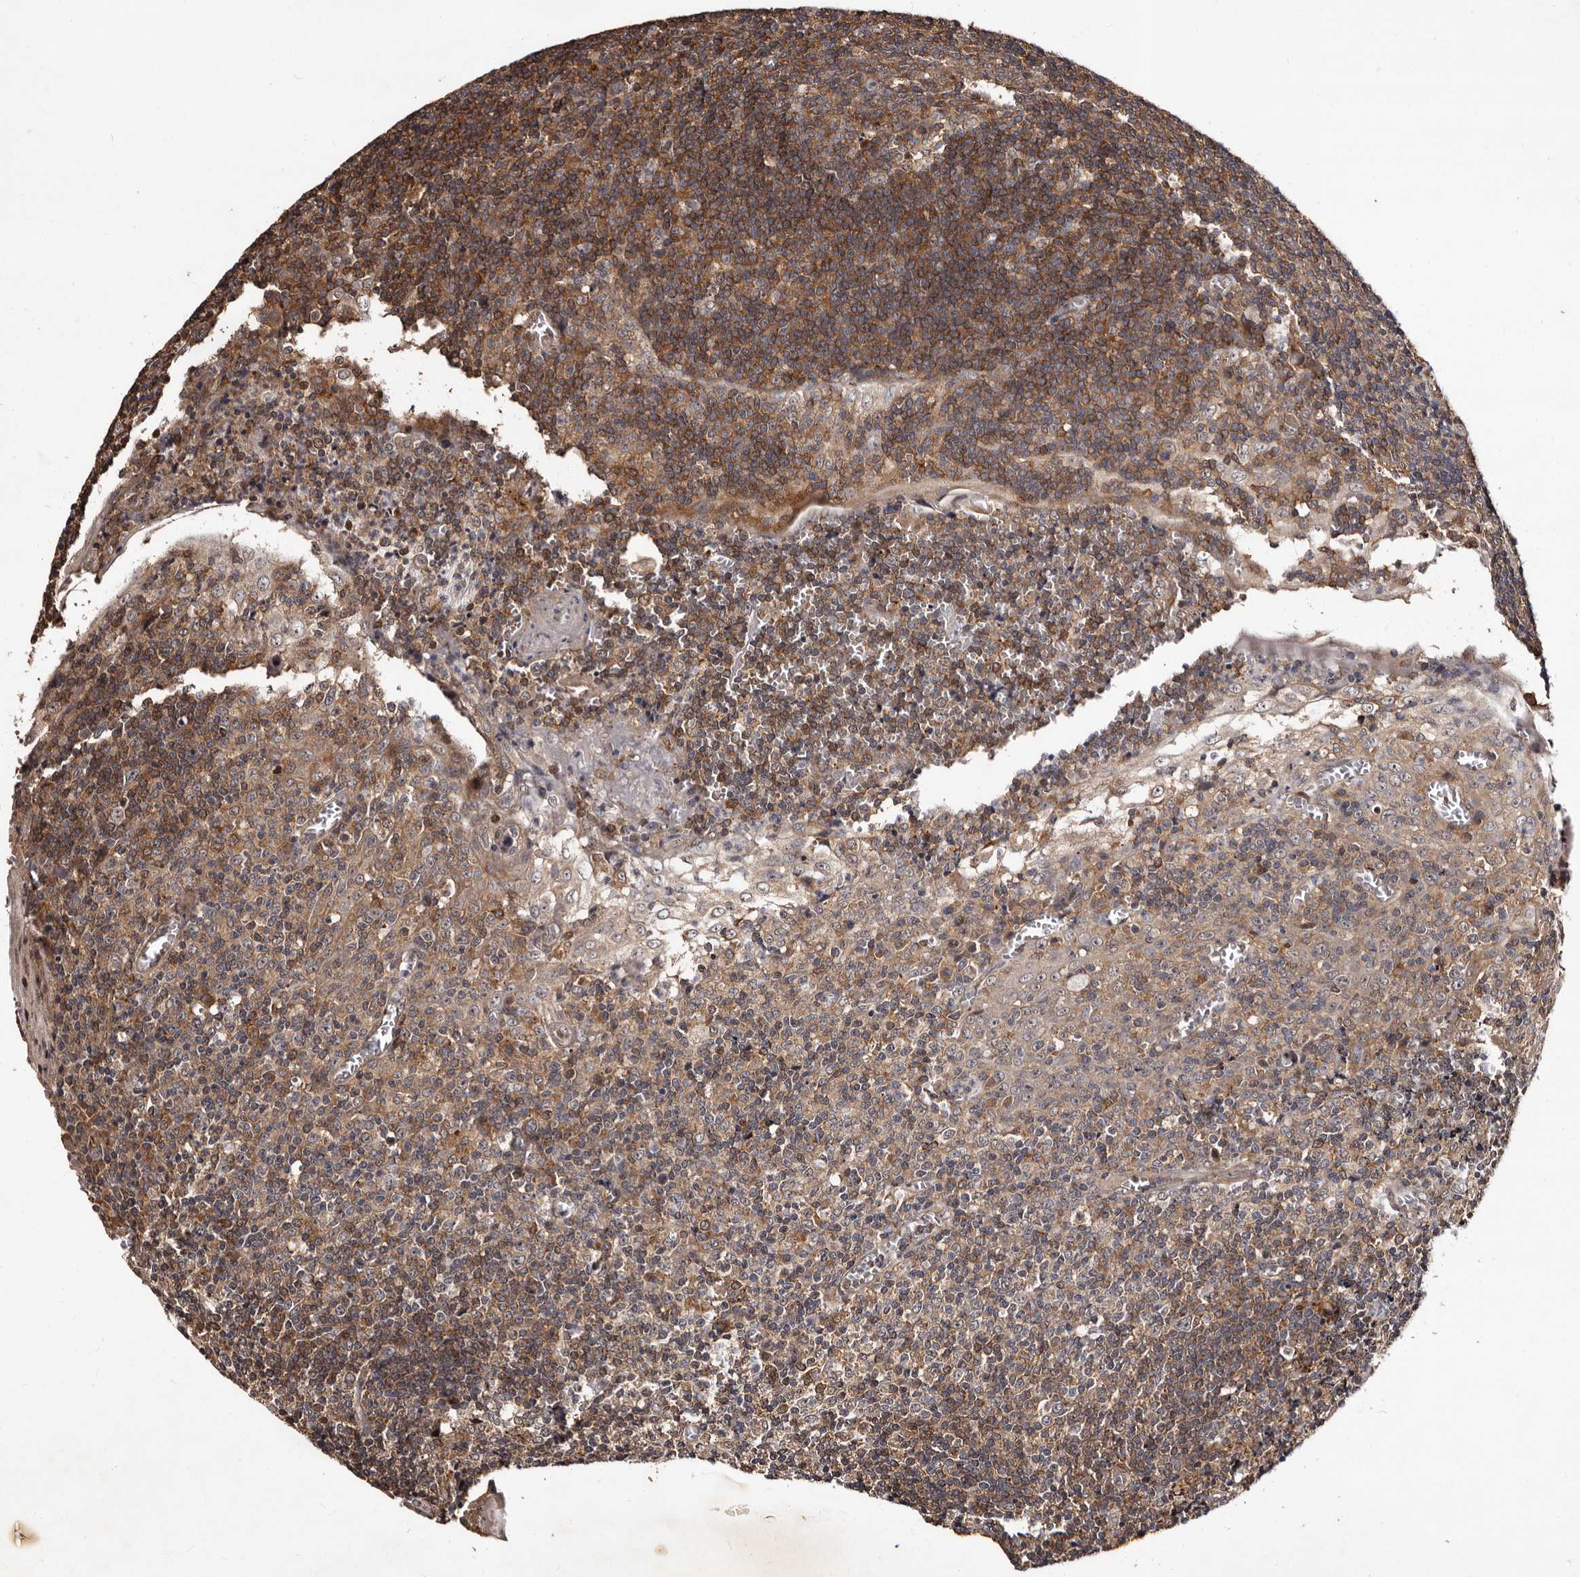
{"staining": {"intensity": "weak", "quantity": ">75%", "location": "cytoplasmic/membranous"}, "tissue": "tonsil", "cell_type": "Germinal center cells", "image_type": "normal", "snomed": [{"axis": "morphology", "description": "Normal tissue, NOS"}, {"axis": "topography", "description": "Tonsil"}], "caption": "DAB (3,3'-diaminobenzidine) immunohistochemical staining of normal human tonsil shows weak cytoplasmic/membranous protein staining in about >75% of germinal center cells.", "gene": "MKRN3", "patient": {"sex": "male", "age": 37}}